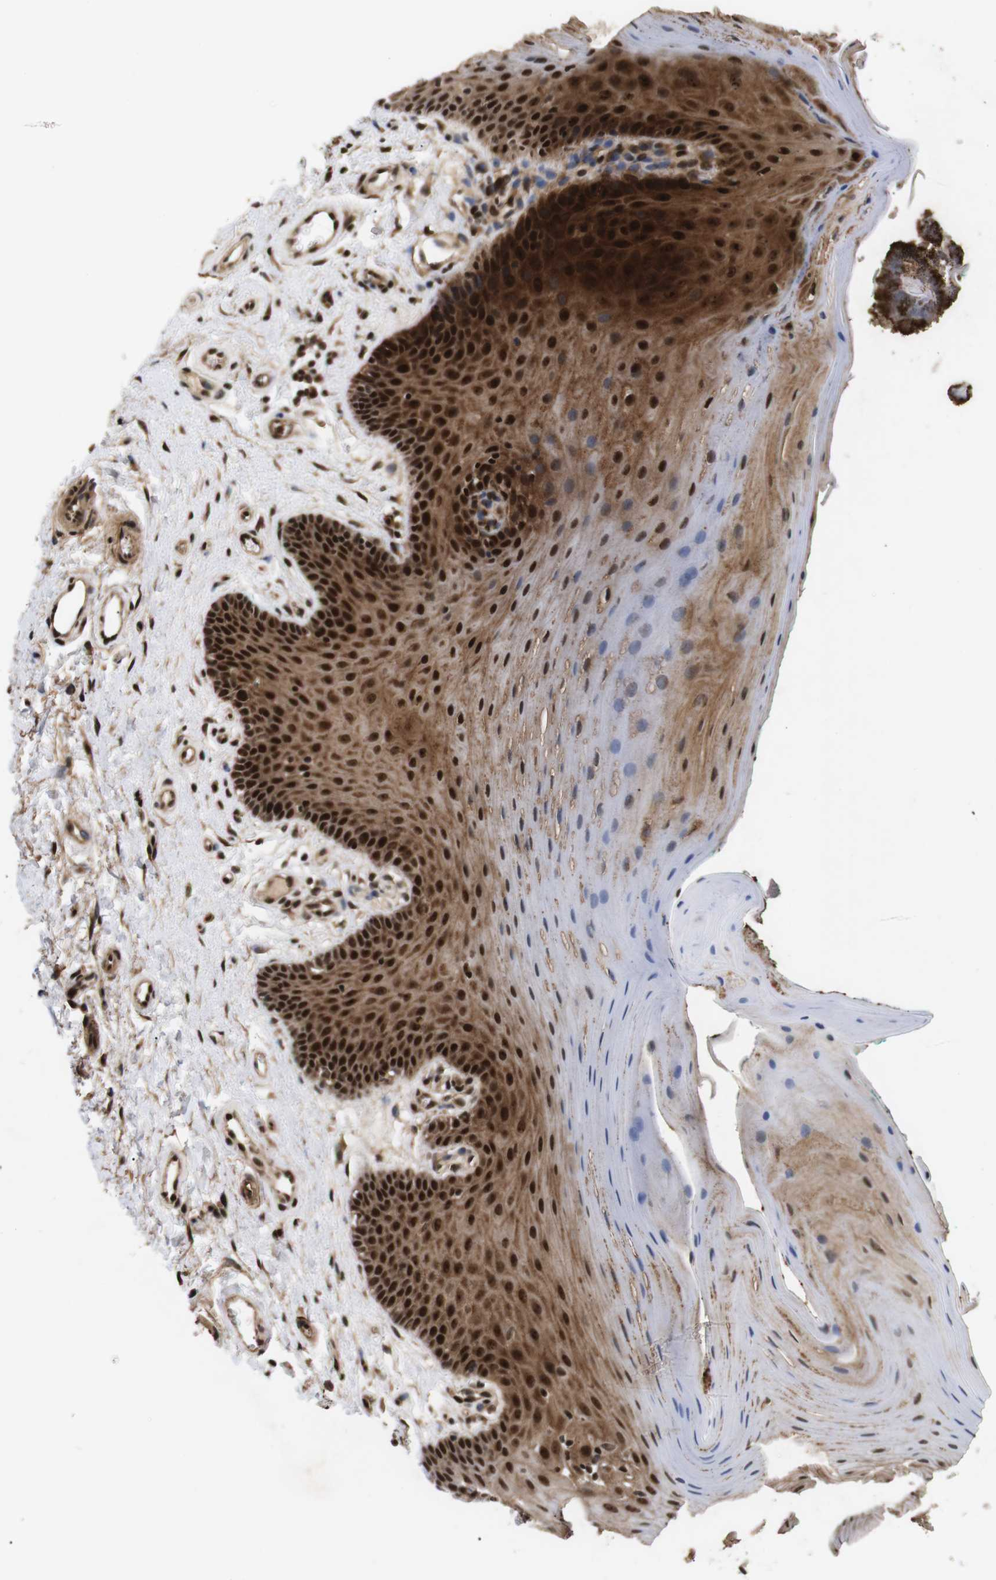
{"staining": {"intensity": "strong", "quantity": ">75%", "location": "cytoplasmic/membranous,nuclear"}, "tissue": "oral mucosa", "cell_type": "Squamous epithelial cells", "image_type": "normal", "snomed": [{"axis": "morphology", "description": "Normal tissue, NOS"}, {"axis": "topography", "description": "Skeletal muscle"}, {"axis": "topography", "description": "Oral tissue"}], "caption": "Human oral mucosa stained with a protein marker shows strong staining in squamous epithelial cells.", "gene": "KIF23", "patient": {"sex": "male", "age": 58}}